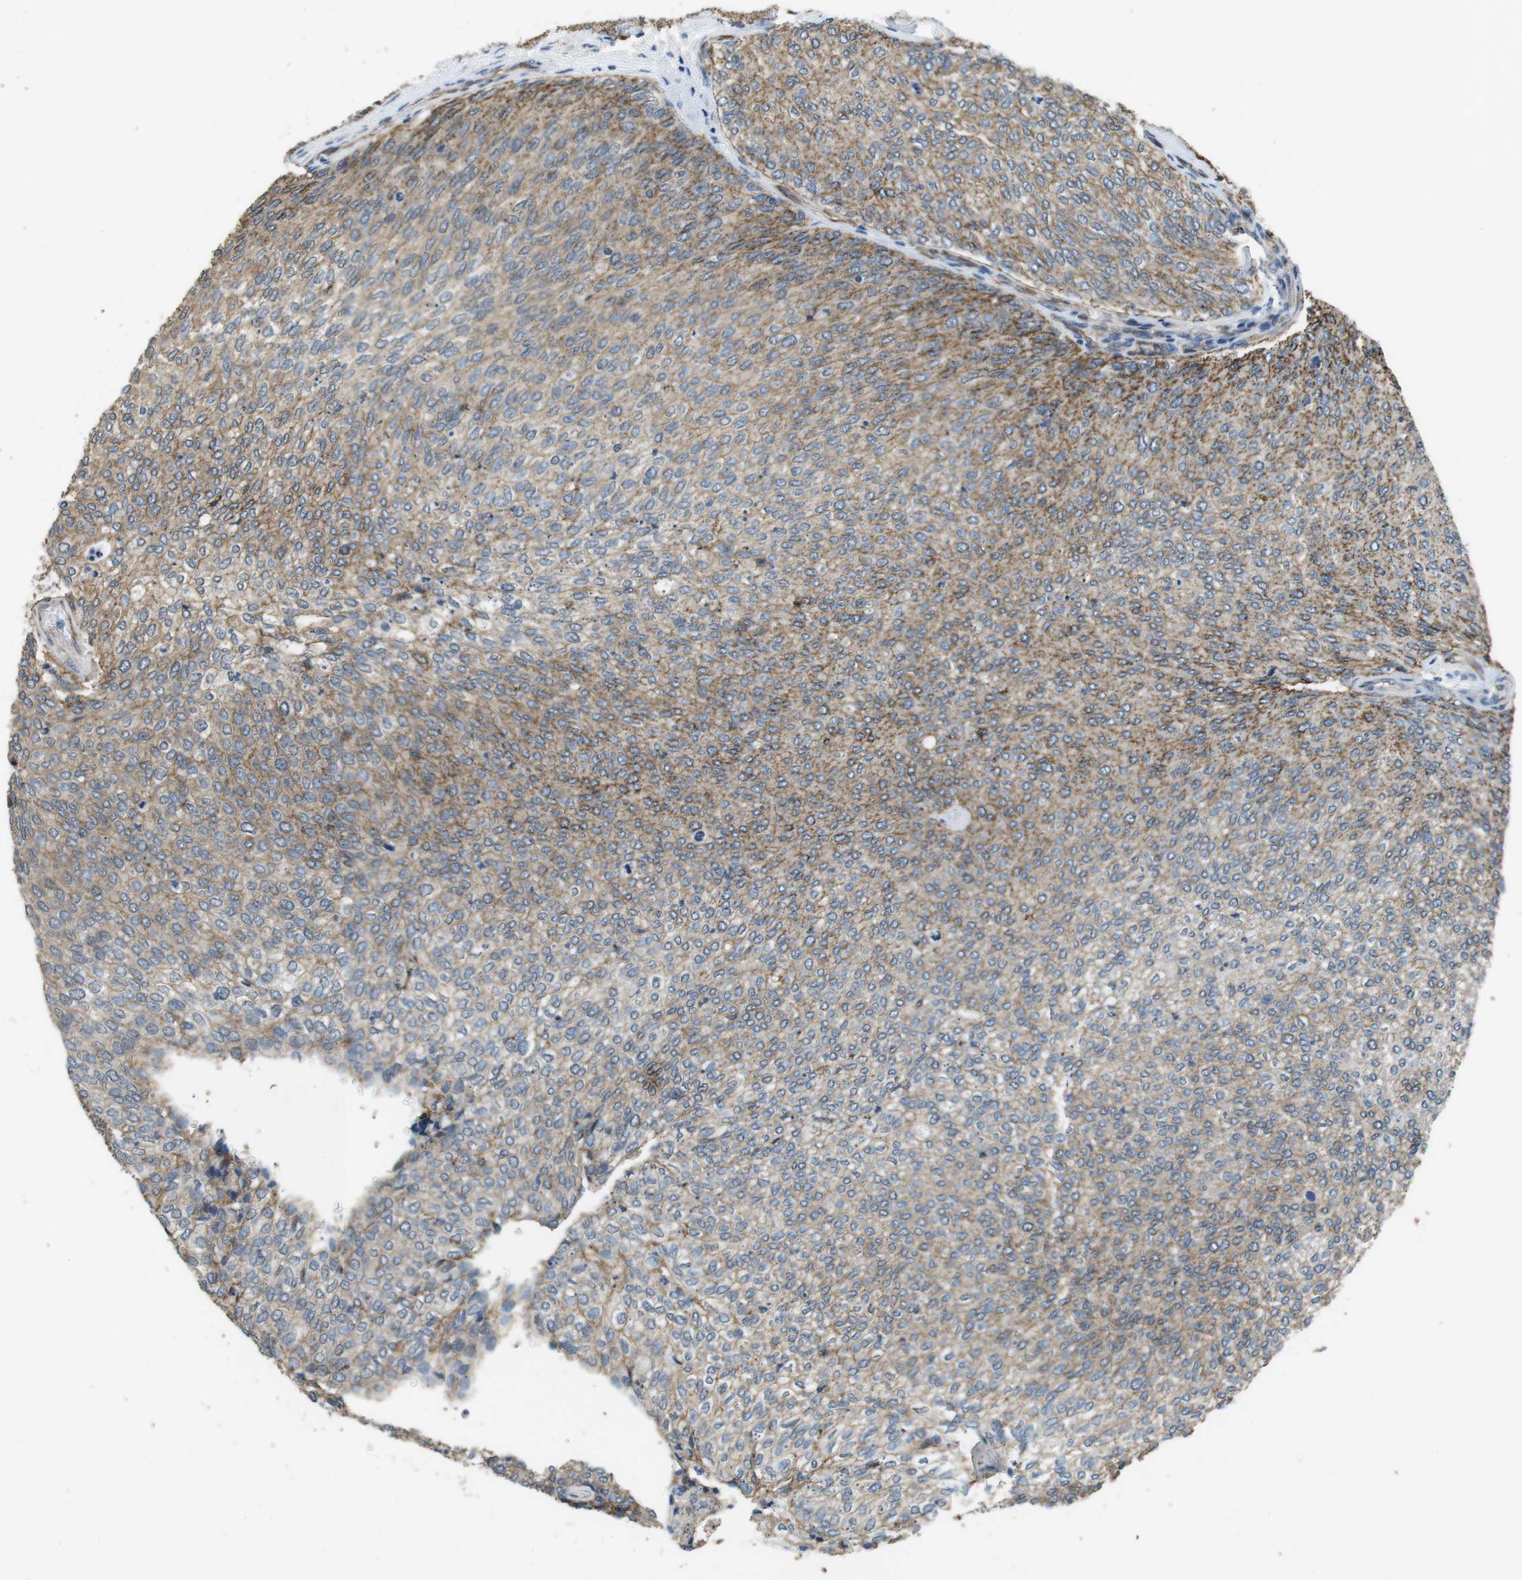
{"staining": {"intensity": "moderate", "quantity": ">75%", "location": "cytoplasmic/membranous"}, "tissue": "urothelial cancer", "cell_type": "Tumor cells", "image_type": "cancer", "snomed": [{"axis": "morphology", "description": "Urothelial carcinoma, Low grade"}, {"axis": "topography", "description": "Urinary bladder"}], "caption": "Protein expression analysis of human urothelial cancer reveals moderate cytoplasmic/membranous positivity in about >75% of tumor cells.", "gene": "CLDN7", "patient": {"sex": "female", "age": 79}}